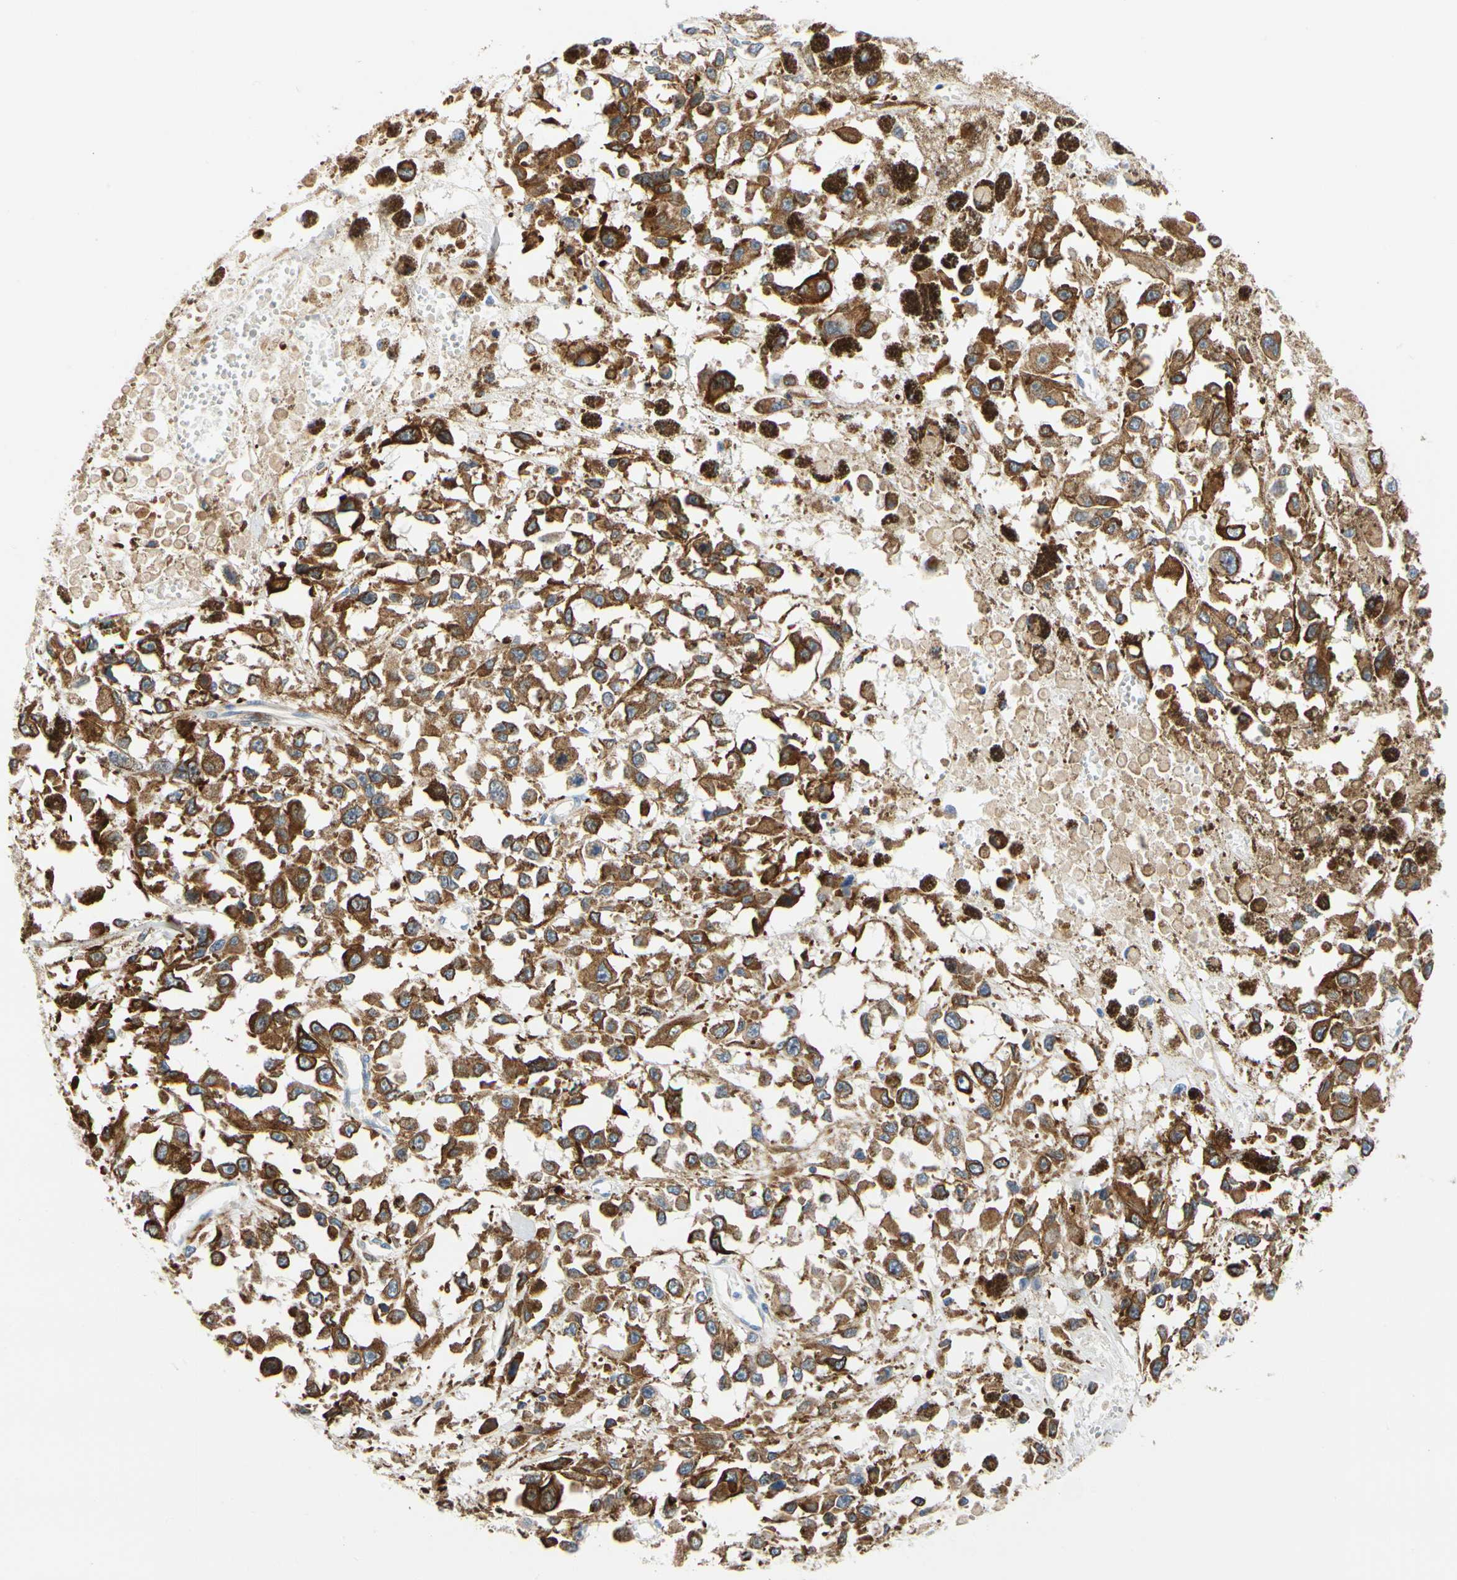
{"staining": {"intensity": "strong", "quantity": ">75%", "location": "cytoplasmic/membranous"}, "tissue": "melanoma", "cell_type": "Tumor cells", "image_type": "cancer", "snomed": [{"axis": "morphology", "description": "Malignant melanoma, Metastatic site"}, {"axis": "topography", "description": "Lymph node"}], "caption": "Melanoma stained for a protein (brown) exhibits strong cytoplasmic/membranous positive staining in approximately >75% of tumor cells.", "gene": "ZNF236", "patient": {"sex": "male", "age": 59}}